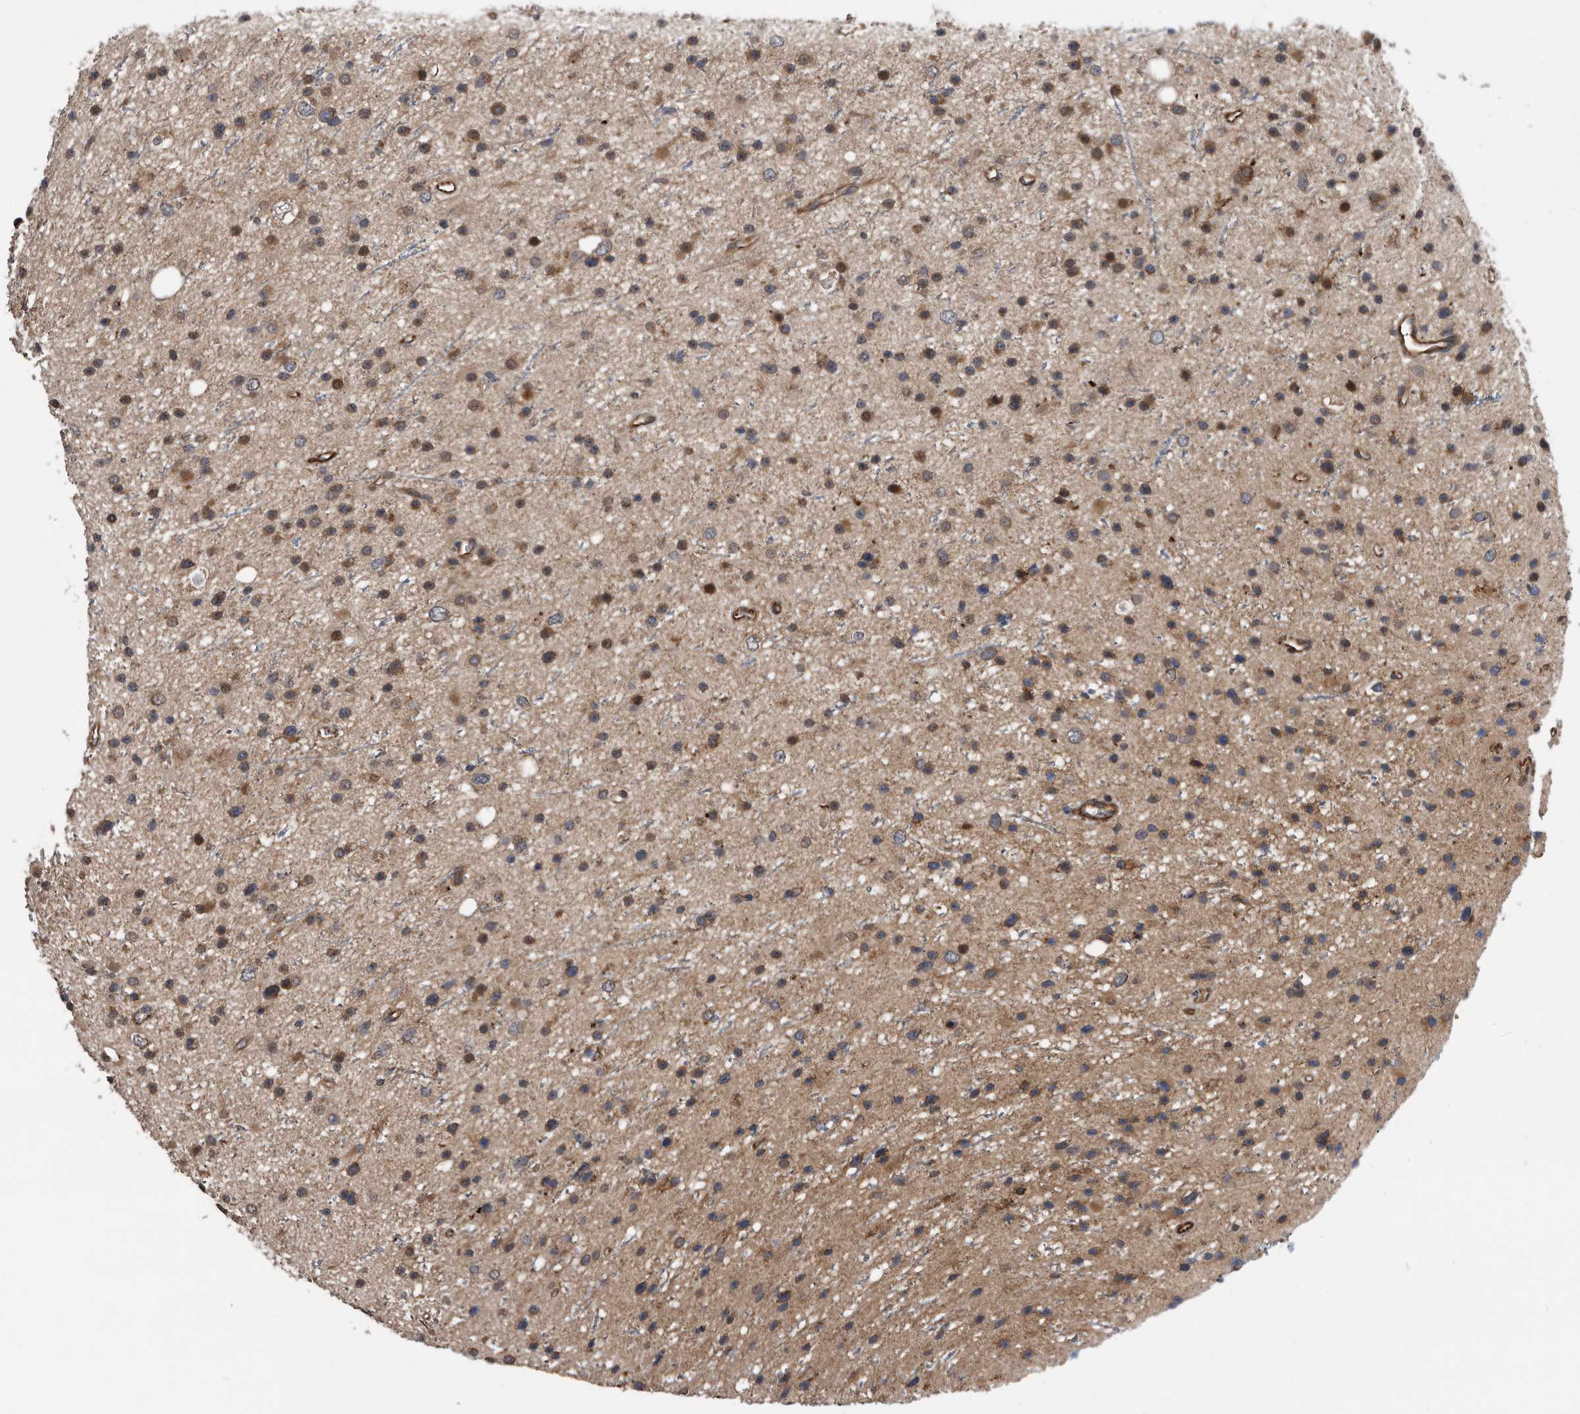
{"staining": {"intensity": "moderate", "quantity": "25%-75%", "location": "cytoplasmic/membranous"}, "tissue": "glioma", "cell_type": "Tumor cells", "image_type": "cancer", "snomed": [{"axis": "morphology", "description": "Glioma, malignant, Low grade"}, {"axis": "topography", "description": "Cerebral cortex"}], "caption": "An image showing moderate cytoplasmic/membranous positivity in approximately 25%-75% of tumor cells in glioma, as visualized by brown immunohistochemical staining.", "gene": "SERINC2", "patient": {"sex": "female", "age": 39}}